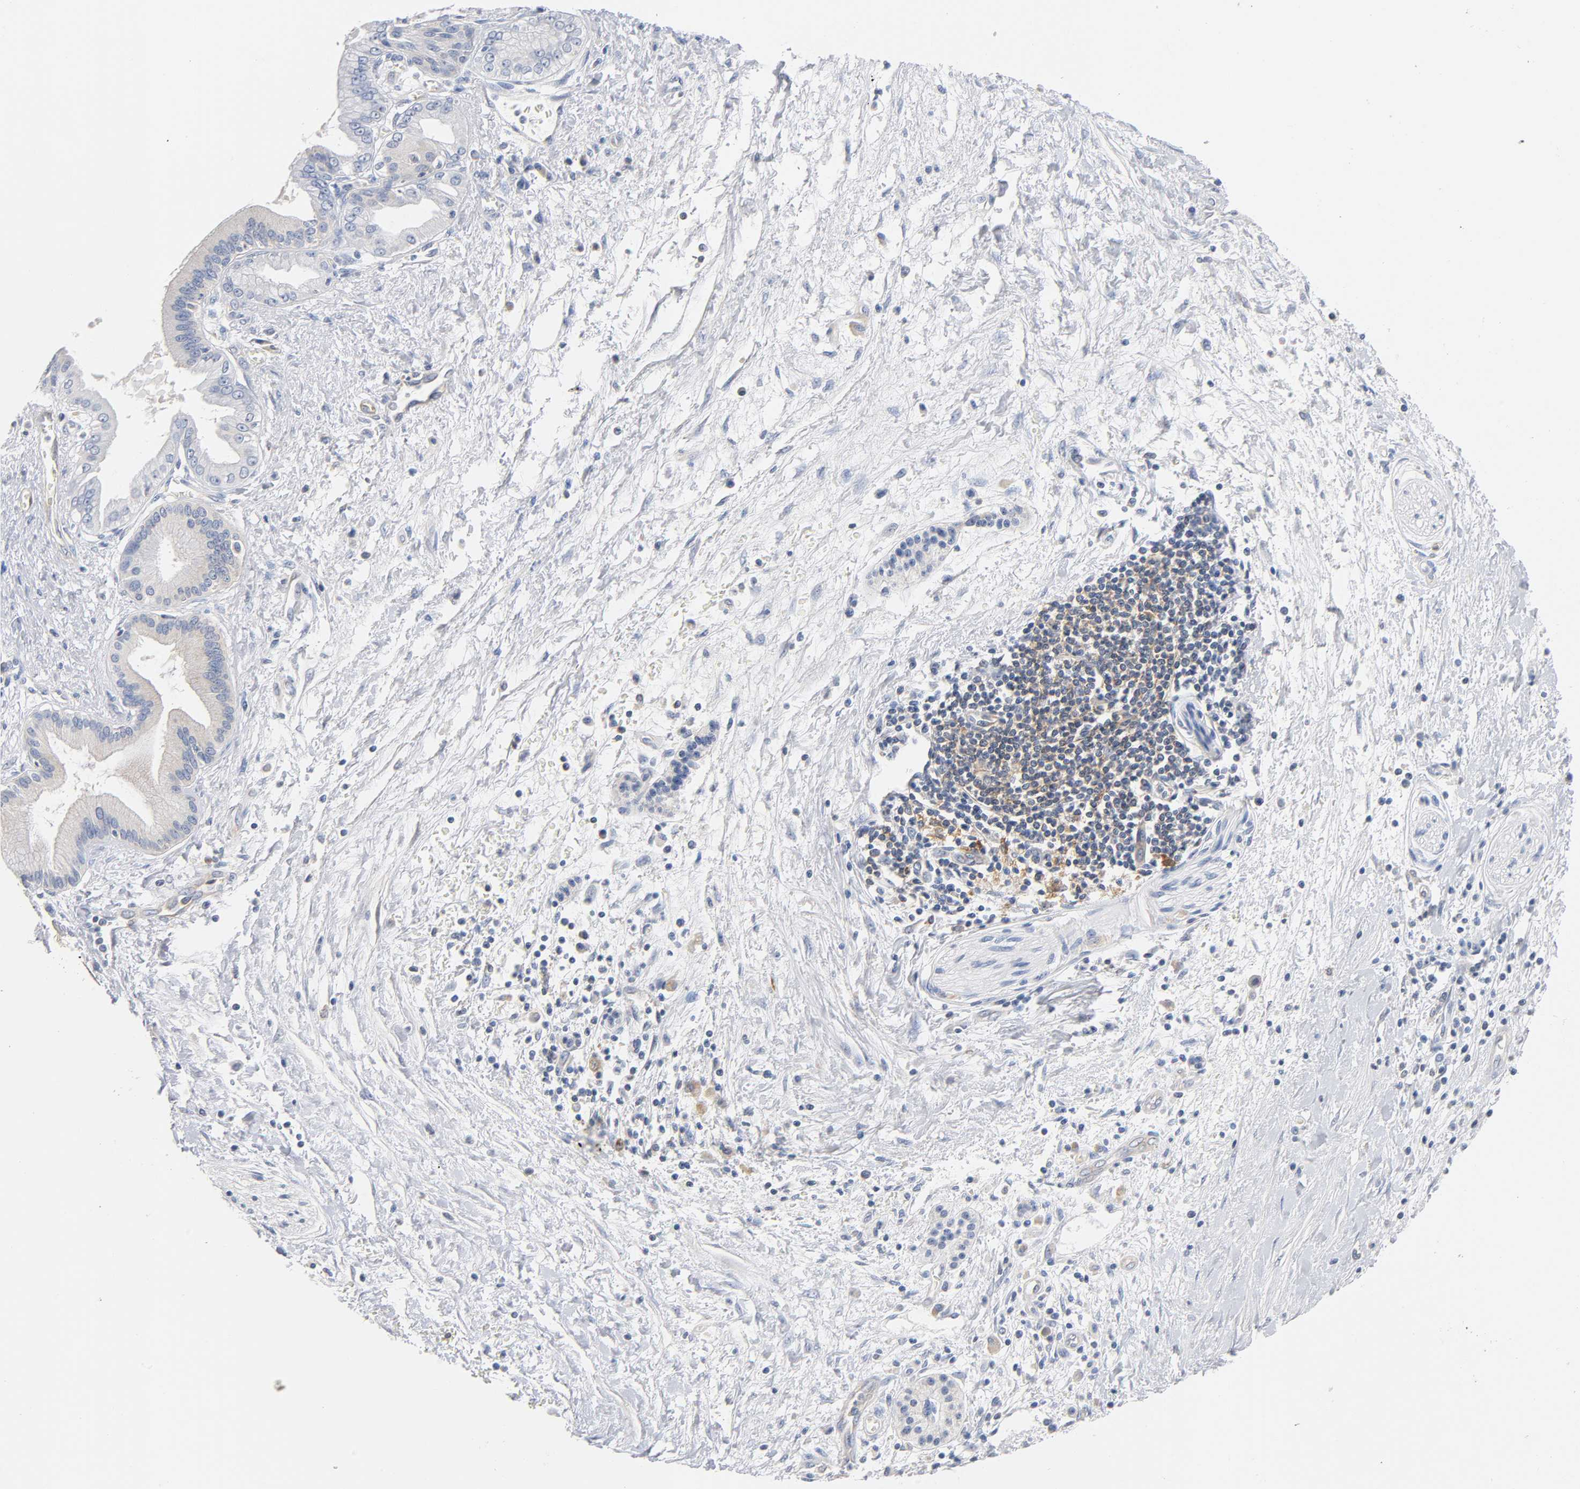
{"staining": {"intensity": "negative", "quantity": "none", "location": "none"}, "tissue": "pancreatic cancer", "cell_type": "Tumor cells", "image_type": "cancer", "snomed": [{"axis": "morphology", "description": "Adenocarcinoma, NOS"}, {"axis": "topography", "description": "Pancreas"}], "caption": "An immunohistochemistry (IHC) micrograph of pancreatic cancer (adenocarcinoma) is shown. There is no staining in tumor cells of pancreatic cancer (adenocarcinoma).", "gene": "MALT1", "patient": {"sex": "male", "age": 59}}